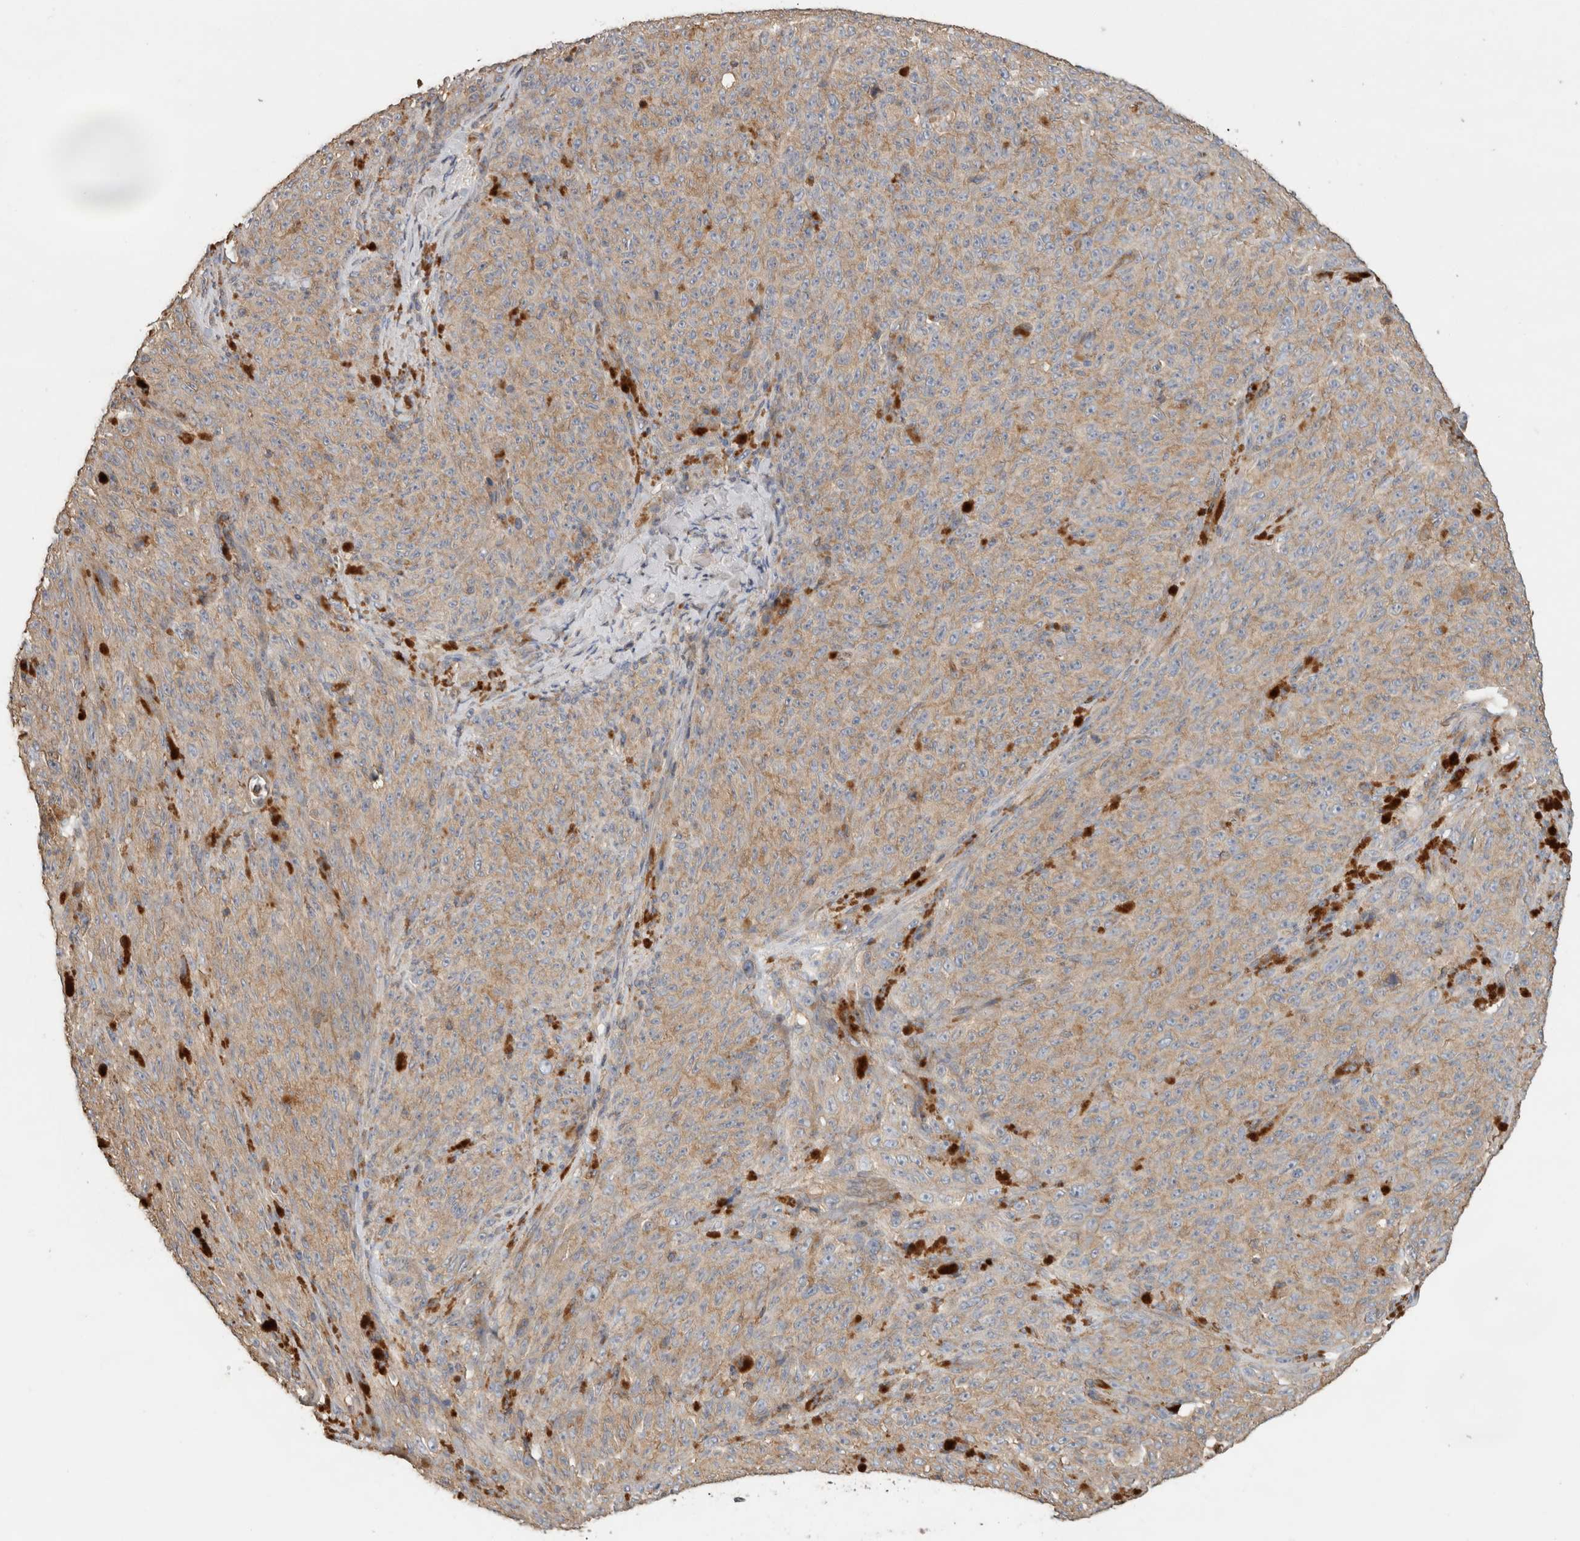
{"staining": {"intensity": "moderate", "quantity": ">75%", "location": "cytoplasmic/membranous"}, "tissue": "melanoma", "cell_type": "Tumor cells", "image_type": "cancer", "snomed": [{"axis": "morphology", "description": "Malignant melanoma, NOS"}, {"axis": "topography", "description": "Skin"}], "caption": "Melanoma stained for a protein displays moderate cytoplasmic/membranous positivity in tumor cells. Using DAB (3,3'-diaminobenzidine) (brown) and hematoxylin (blue) stains, captured at high magnification using brightfield microscopy.", "gene": "EIF4G3", "patient": {"sex": "female", "age": 82}}